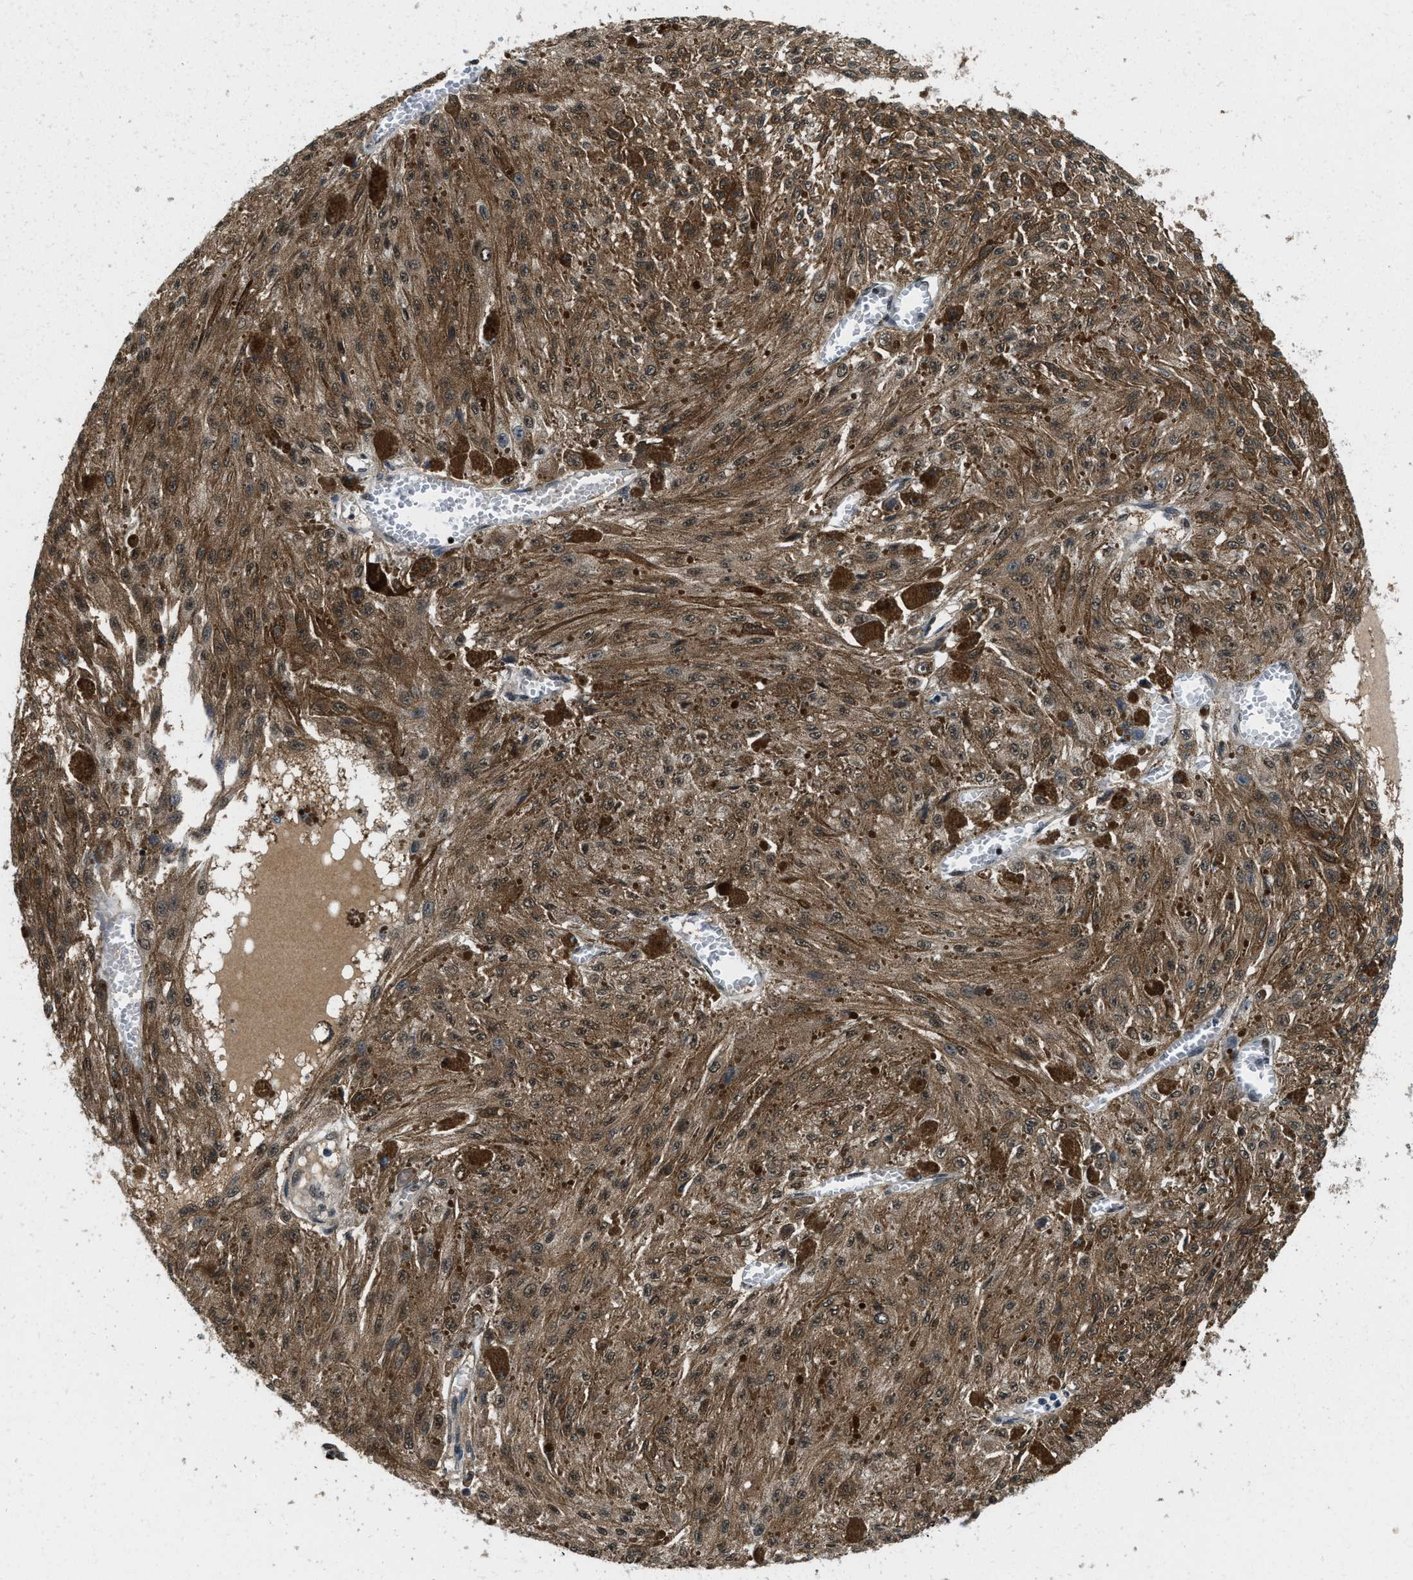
{"staining": {"intensity": "moderate", "quantity": ">75%", "location": "cytoplasmic/membranous,nuclear"}, "tissue": "melanoma", "cell_type": "Tumor cells", "image_type": "cancer", "snomed": [{"axis": "morphology", "description": "Malignant melanoma, NOS"}, {"axis": "topography", "description": "Other"}], "caption": "The micrograph demonstrates immunohistochemical staining of melanoma. There is moderate cytoplasmic/membranous and nuclear positivity is seen in about >75% of tumor cells.", "gene": "SAFB", "patient": {"sex": "male", "age": 79}}